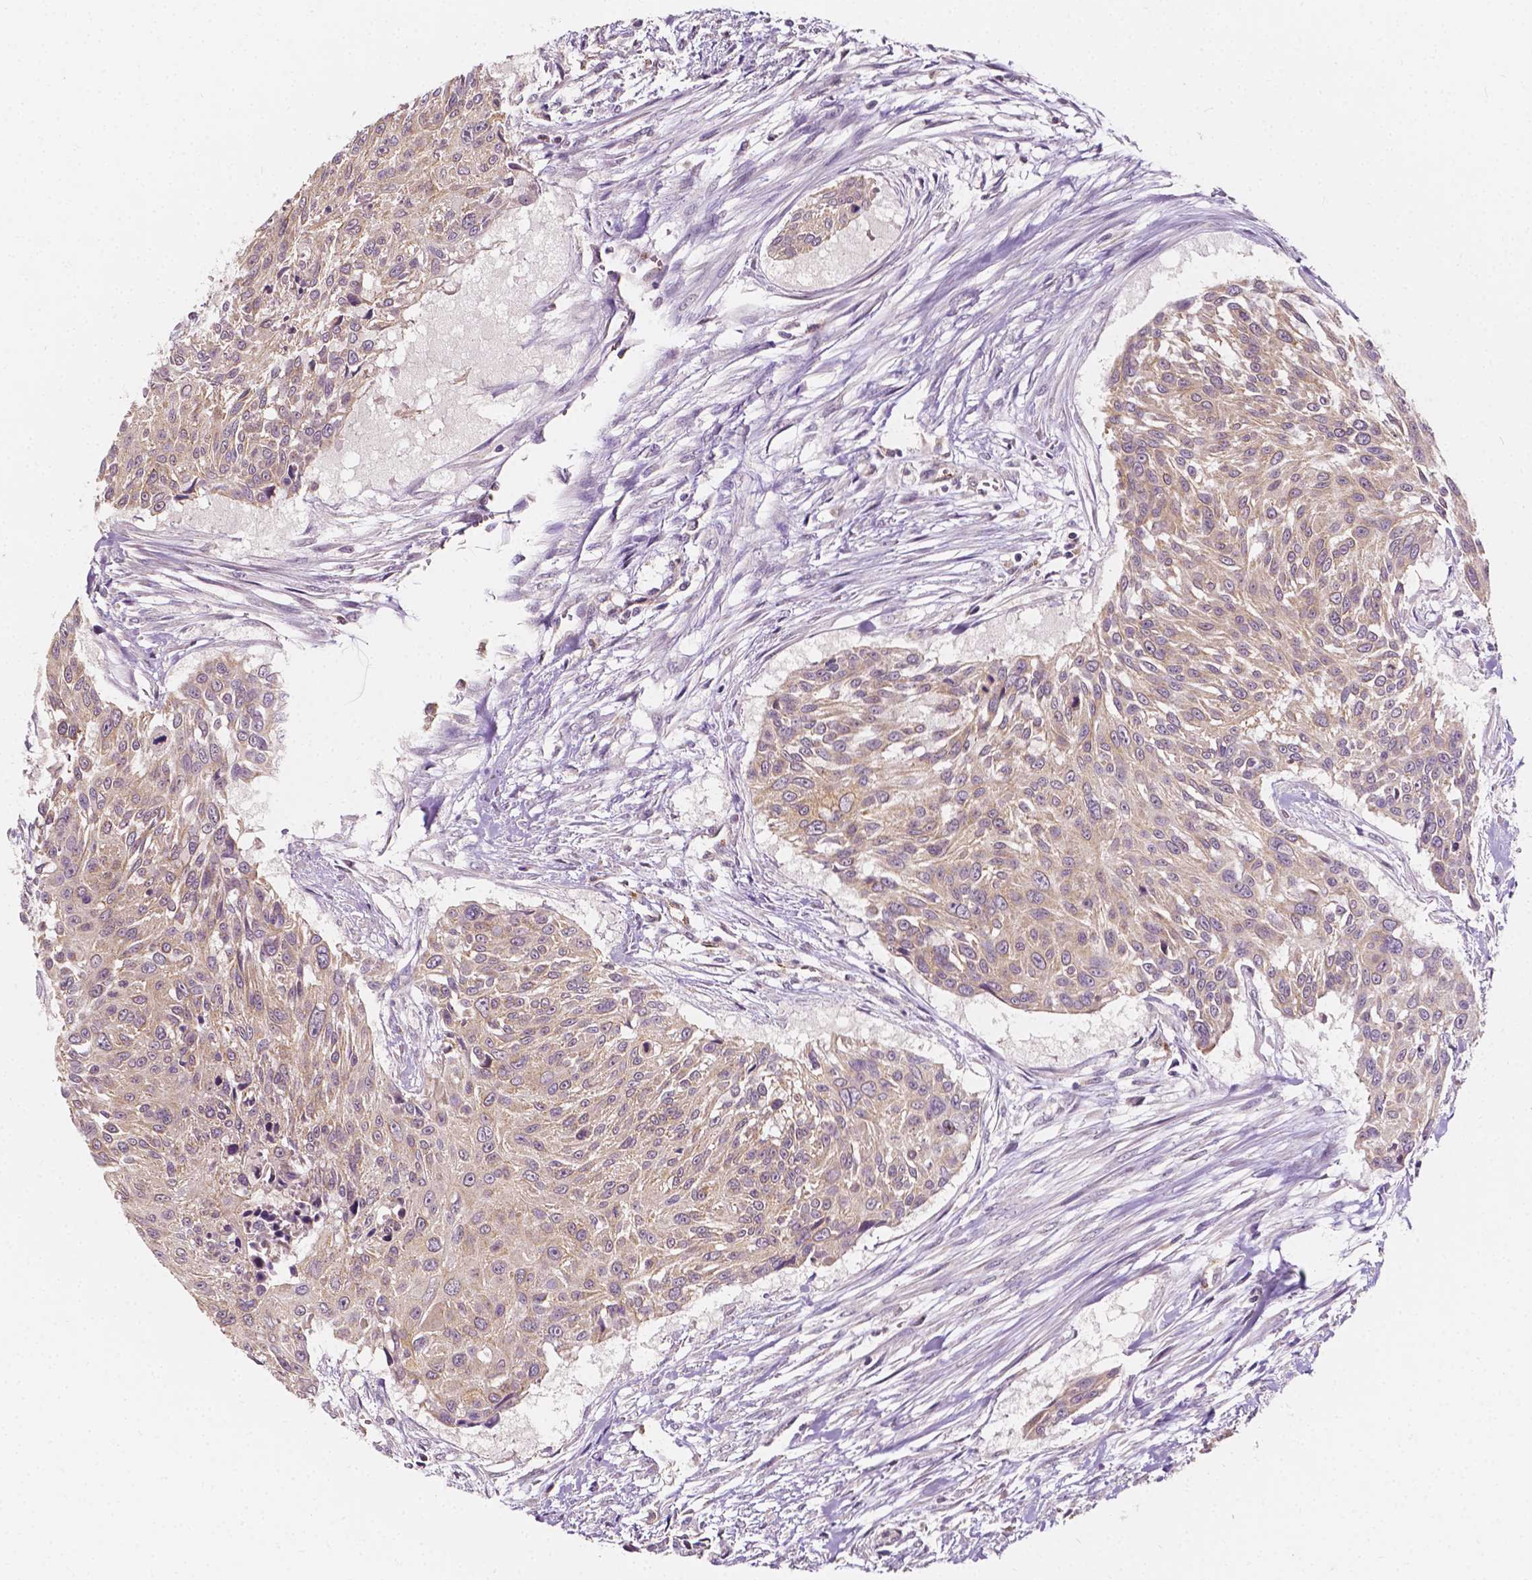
{"staining": {"intensity": "weak", "quantity": "25%-75%", "location": "cytoplasmic/membranous"}, "tissue": "urothelial cancer", "cell_type": "Tumor cells", "image_type": "cancer", "snomed": [{"axis": "morphology", "description": "Urothelial carcinoma, NOS"}, {"axis": "topography", "description": "Urinary bladder"}], "caption": "Protein staining exhibits weak cytoplasmic/membranous positivity in approximately 25%-75% of tumor cells in transitional cell carcinoma. The staining is performed using DAB brown chromogen to label protein expression. The nuclei are counter-stained blue using hematoxylin.", "gene": "SLC22A4", "patient": {"sex": "male", "age": 55}}